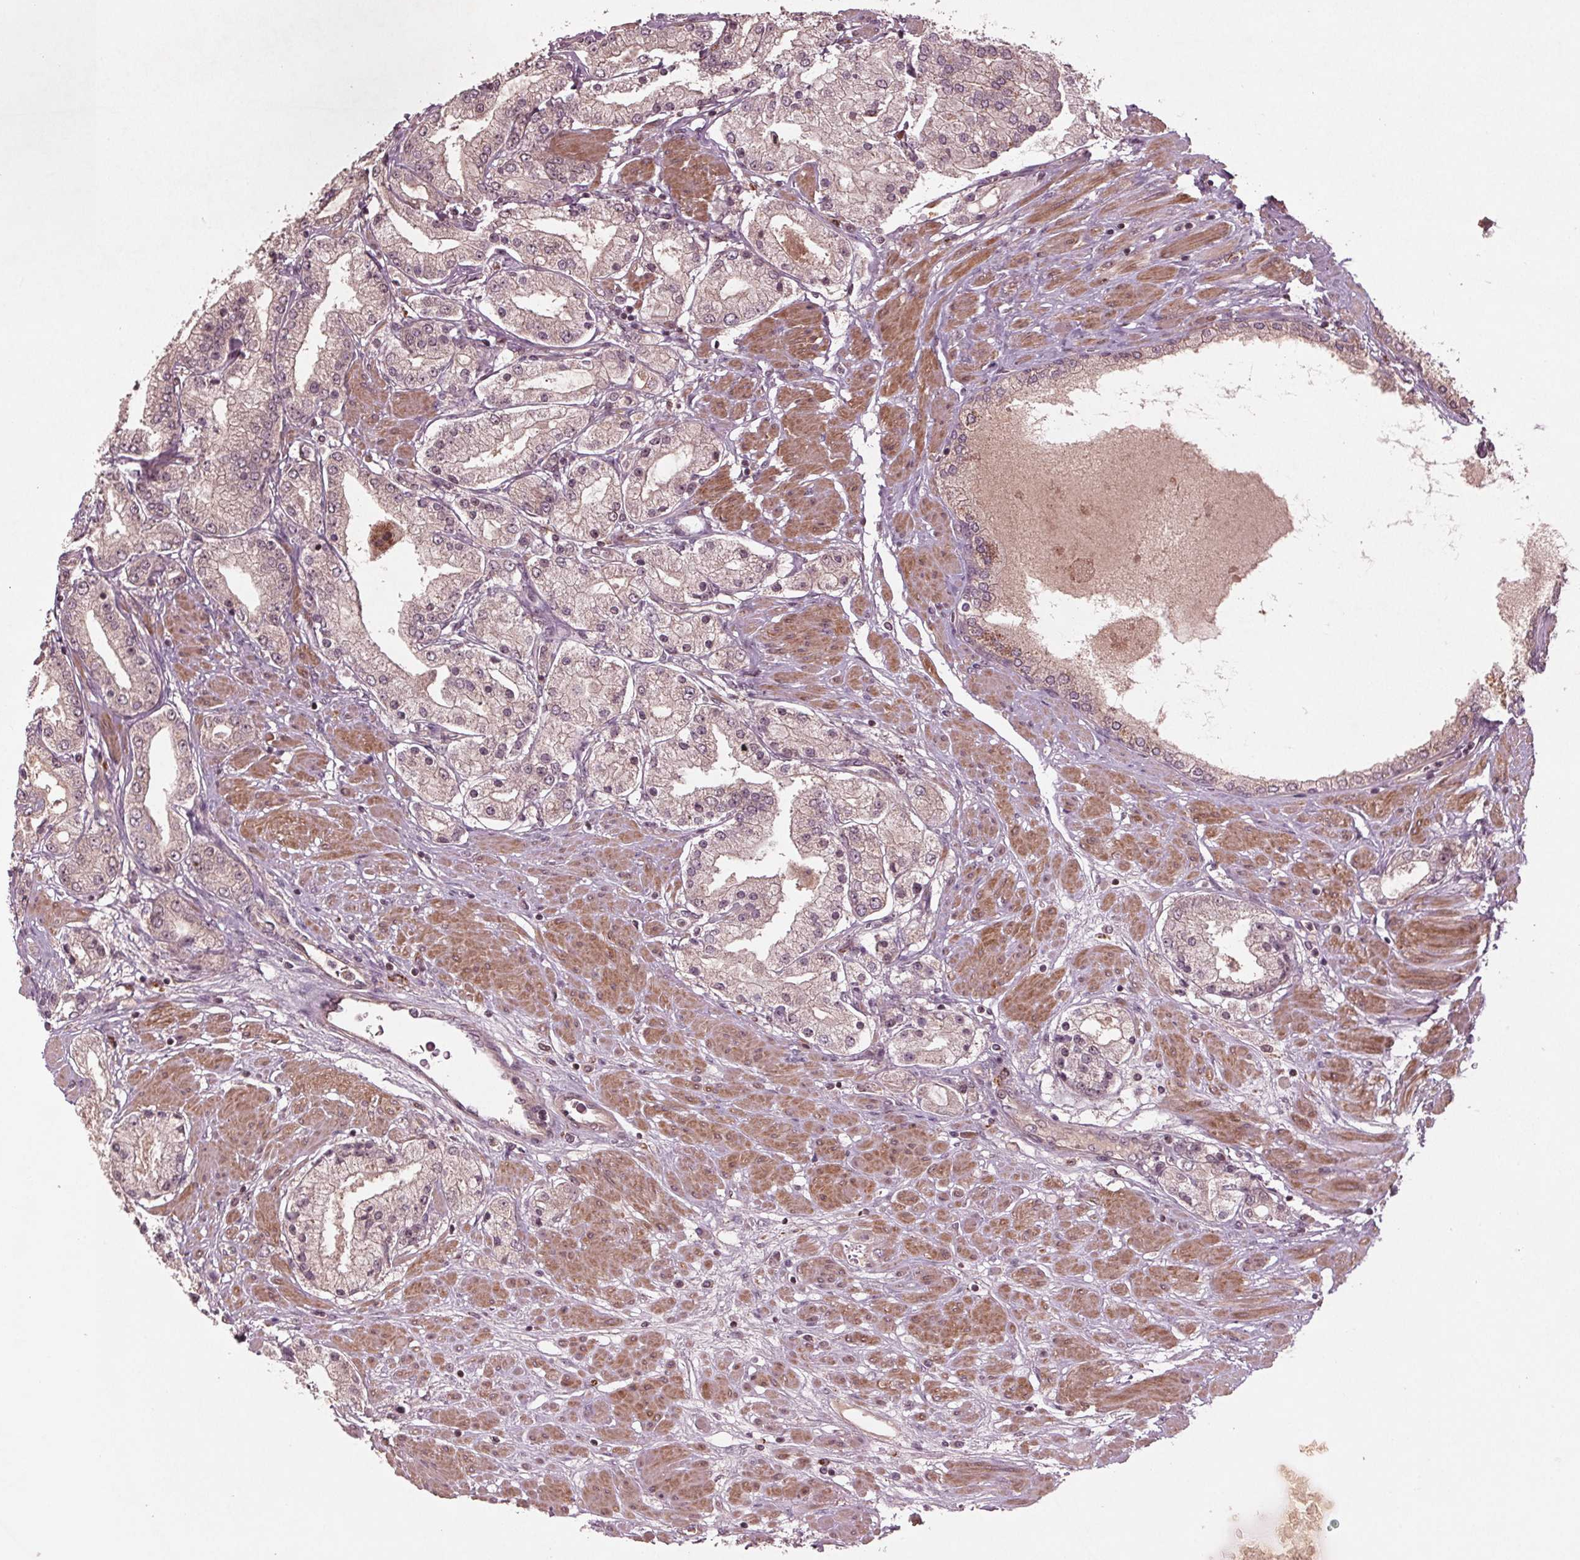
{"staining": {"intensity": "negative", "quantity": "none", "location": "none"}, "tissue": "prostate cancer", "cell_type": "Tumor cells", "image_type": "cancer", "snomed": [{"axis": "morphology", "description": "Adenocarcinoma, High grade"}, {"axis": "topography", "description": "Prostate"}], "caption": "IHC of human prostate cancer (high-grade adenocarcinoma) reveals no staining in tumor cells.", "gene": "CDKL4", "patient": {"sex": "male", "age": 67}}